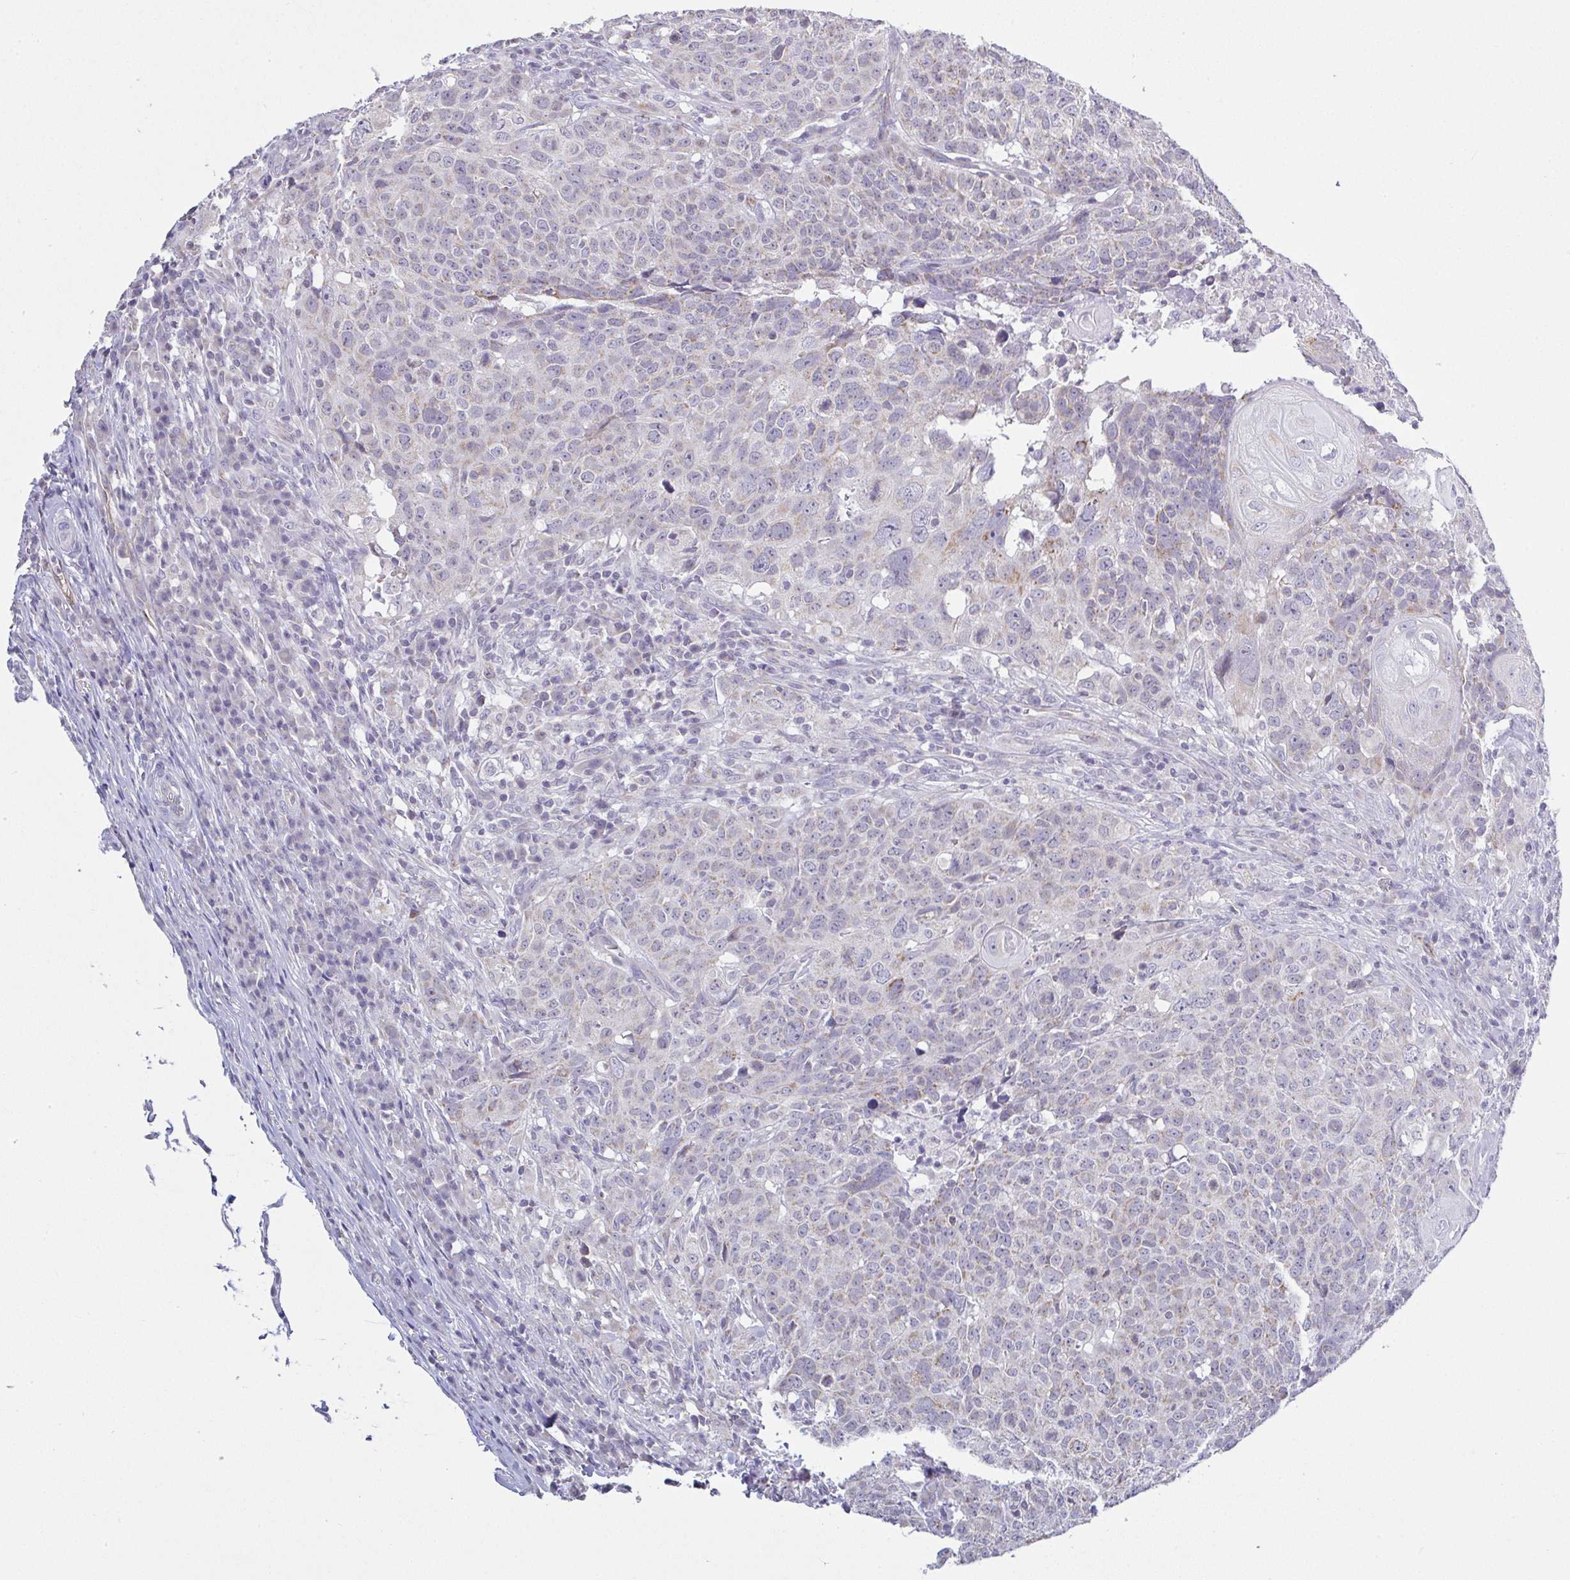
{"staining": {"intensity": "weak", "quantity": "<25%", "location": "cytoplasmic/membranous"}, "tissue": "head and neck cancer", "cell_type": "Tumor cells", "image_type": "cancer", "snomed": [{"axis": "morphology", "description": "Normal tissue, NOS"}, {"axis": "morphology", "description": "Squamous cell carcinoma, NOS"}, {"axis": "topography", "description": "Skeletal muscle"}, {"axis": "topography", "description": "Vascular tissue"}, {"axis": "topography", "description": "Peripheral nerve tissue"}, {"axis": "topography", "description": "Head-Neck"}], "caption": "The immunohistochemistry photomicrograph has no significant staining in tumor cells of head and neck cancer tissue. (DAB immunohistochemistry with hematoxylin counter stain).", "gene": "PLCD4", "patient": {"sex": "male", "age": 66}}